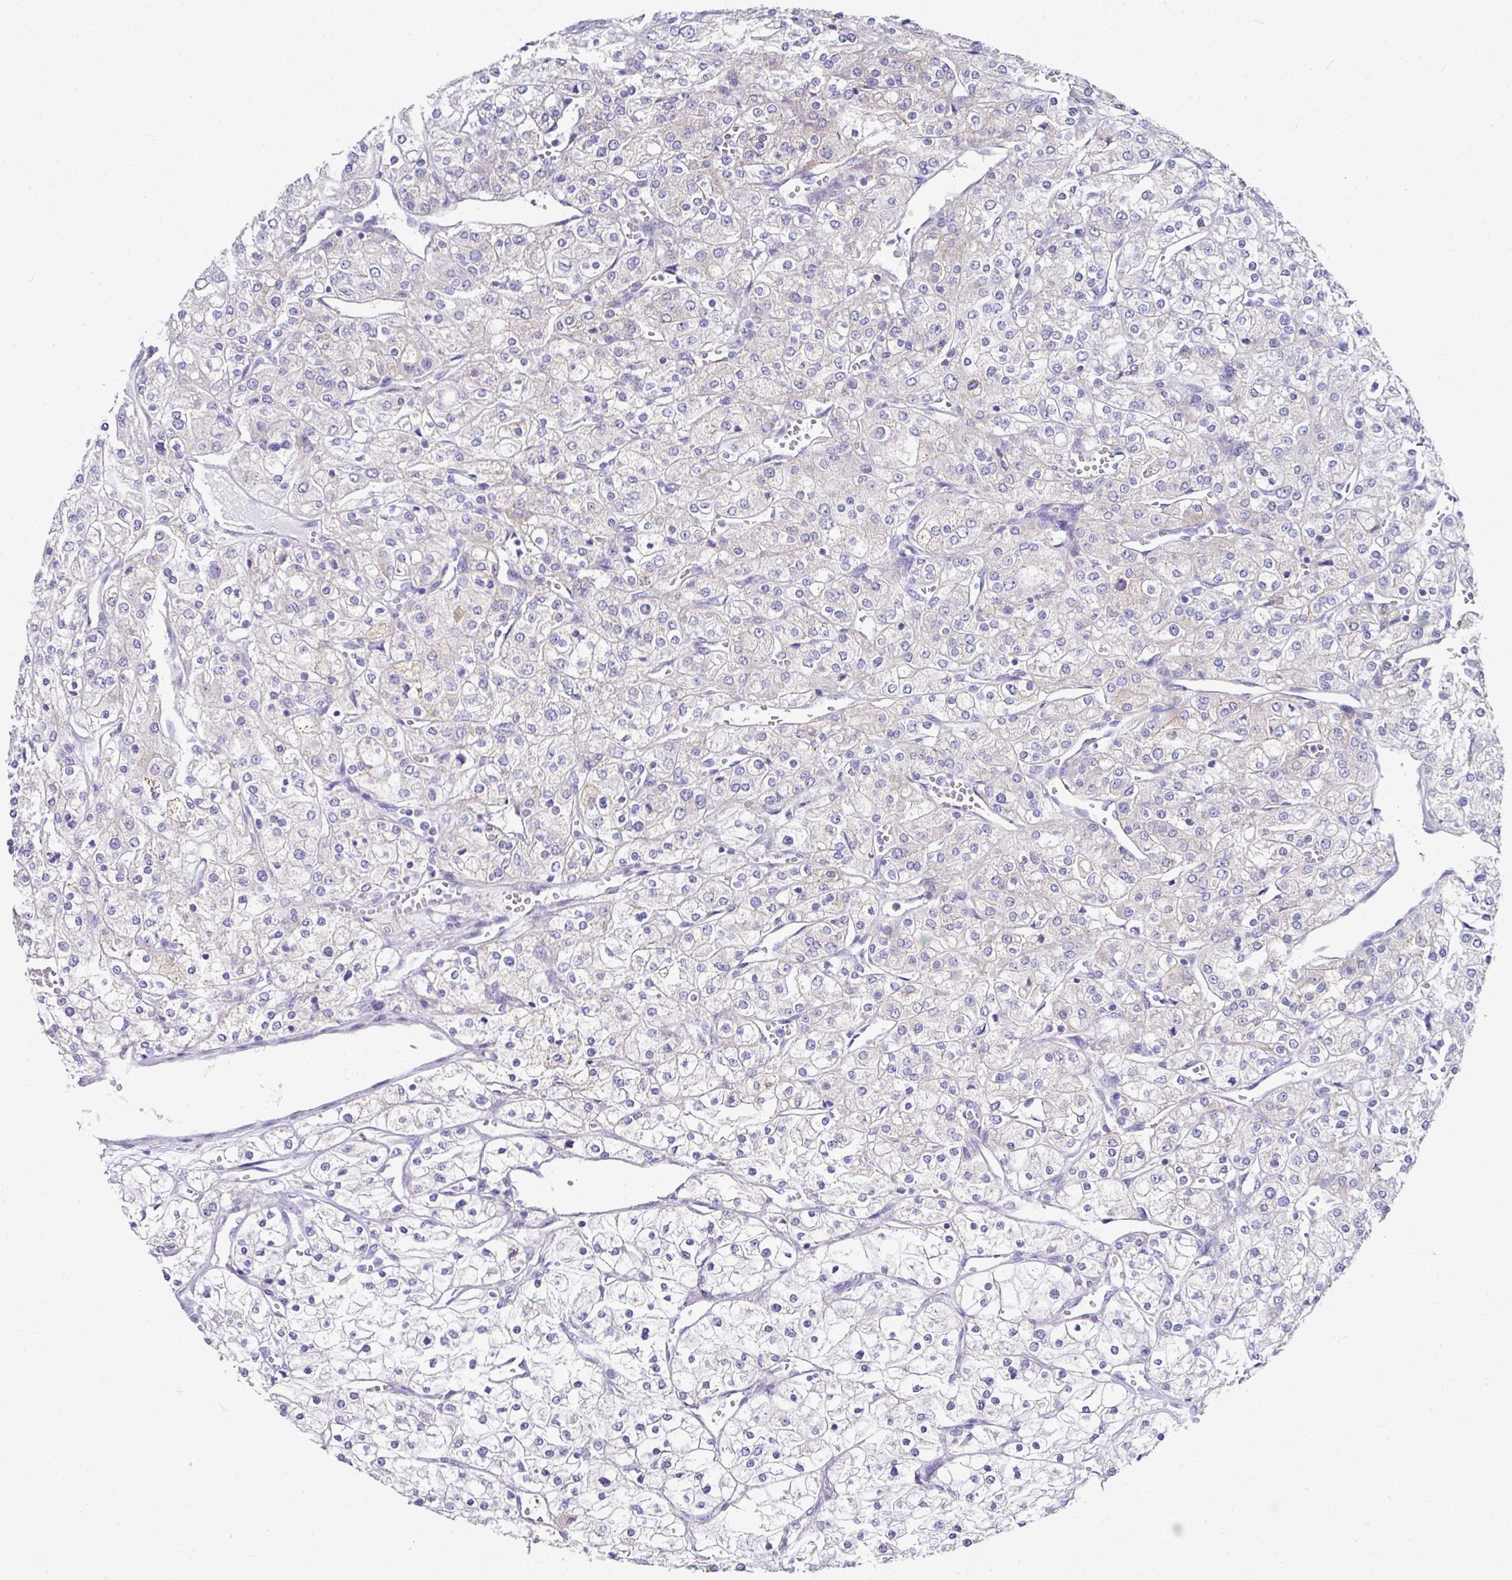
{"staining": {"intensity": "negative", "quantity": "none", "location": "none"}, "tissue": "renal cancer", "cell_type": "Tumor cells", "image_type": "cancer", "snomed": [{"axis": "morphology", "description": "Adenocarcinoma, NOS"}, {"axis": "topography", "description": "Kidney"}], "caption": "Tumor cells show no significant positivity in adenocarcinoma (renal).", "gene": "CLDN1", "patient": {"sex": "male", "age": 80}}